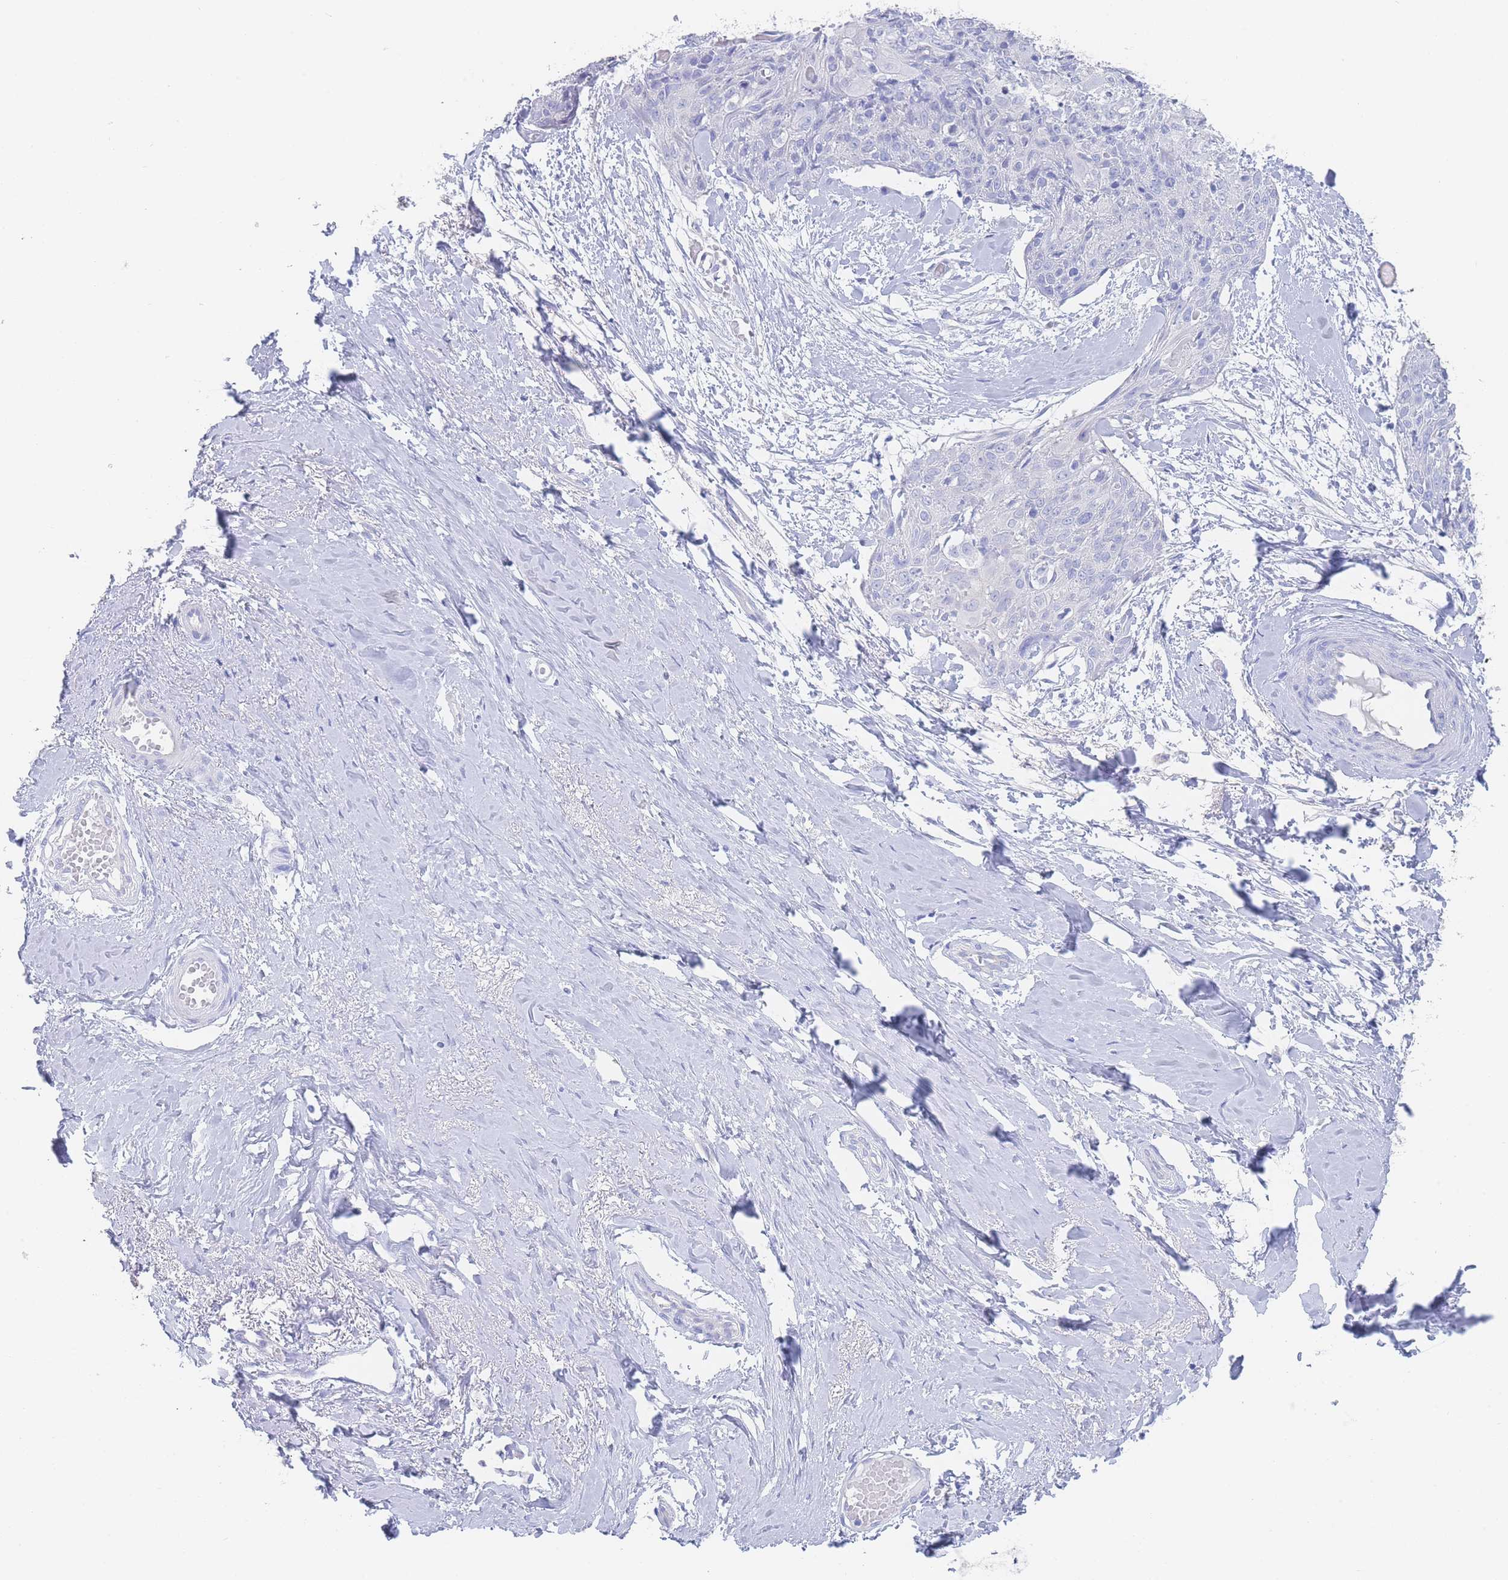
{"staining": {"intensity": "negative", "quantity": "none", "location": "none"}, "tissue": "skin cancer", "cell_type": "Tumor cells", "image_type": "cancer", "snomed": [{"axis": "morphology", "description": "Squamous cell carcinoma, NOS"}, {"axis": "topography", "description": "Skin"}, {"axis": "topography", "description": "Vulva"}], "caption": "Tumor cells show no significant expression in skin cancer (squamous cell carcinoma). Nuclei are stained in blue.", "gene": "LZTFL1", "patient": {"sex": "female", "age": 85}}